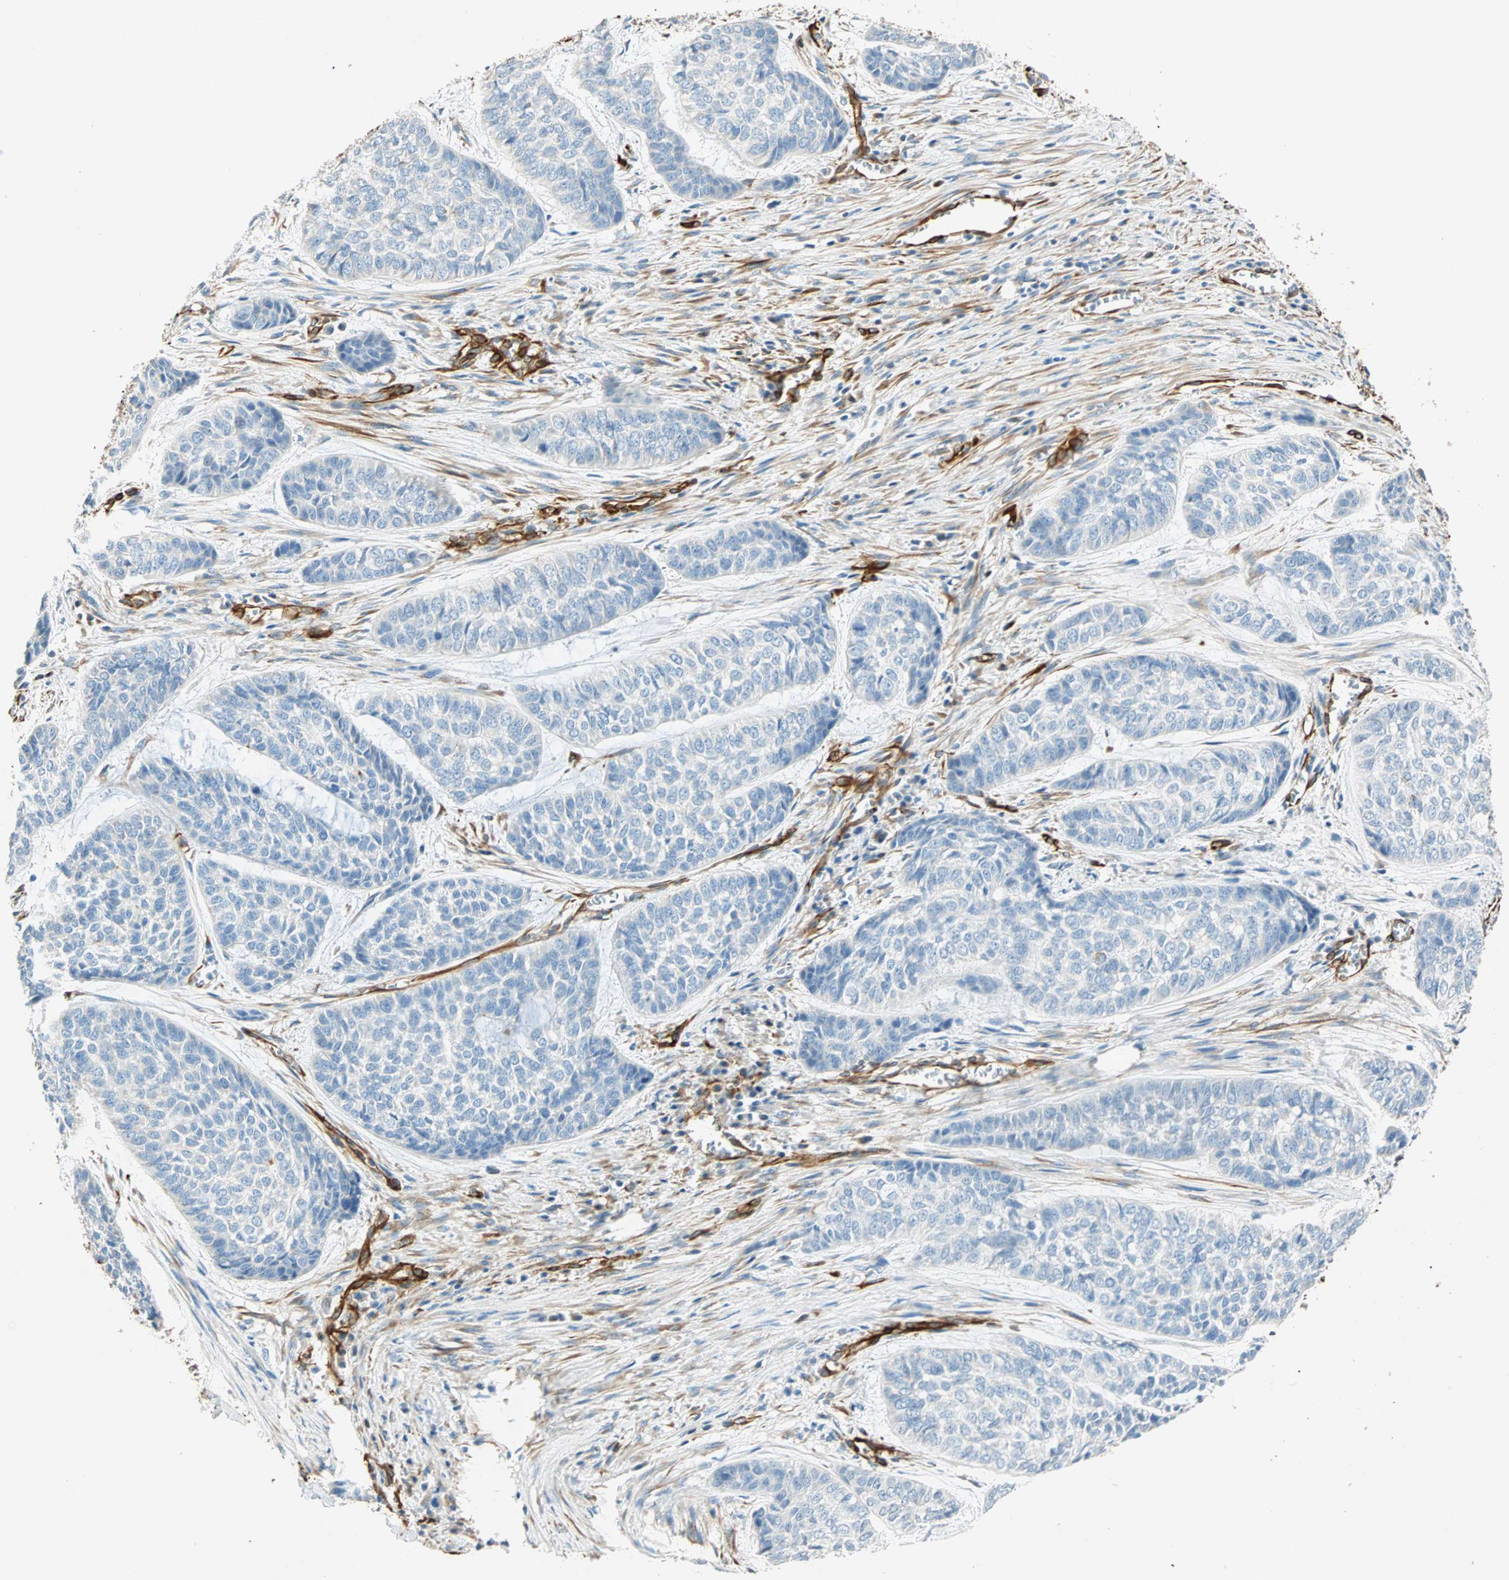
{"staining": {"intensity": "negative", "quantity": "none", "location": "none"}, "tissue": "skin cancer", "cell_type": "Tumor cells", "image_type": "cancer", "snomed": [{"axis": "morphology", "description": "Basal cell carcinoma"}, {"axis": "topography", "description": "Skin"}], "caption": "Human skin basal cell carcinoma stained for a protein using immunohistochemistry (IHC) reveals no staining in tumor cells.", "gene": "NES", "patient": {"sex": "female", "age": 64}}